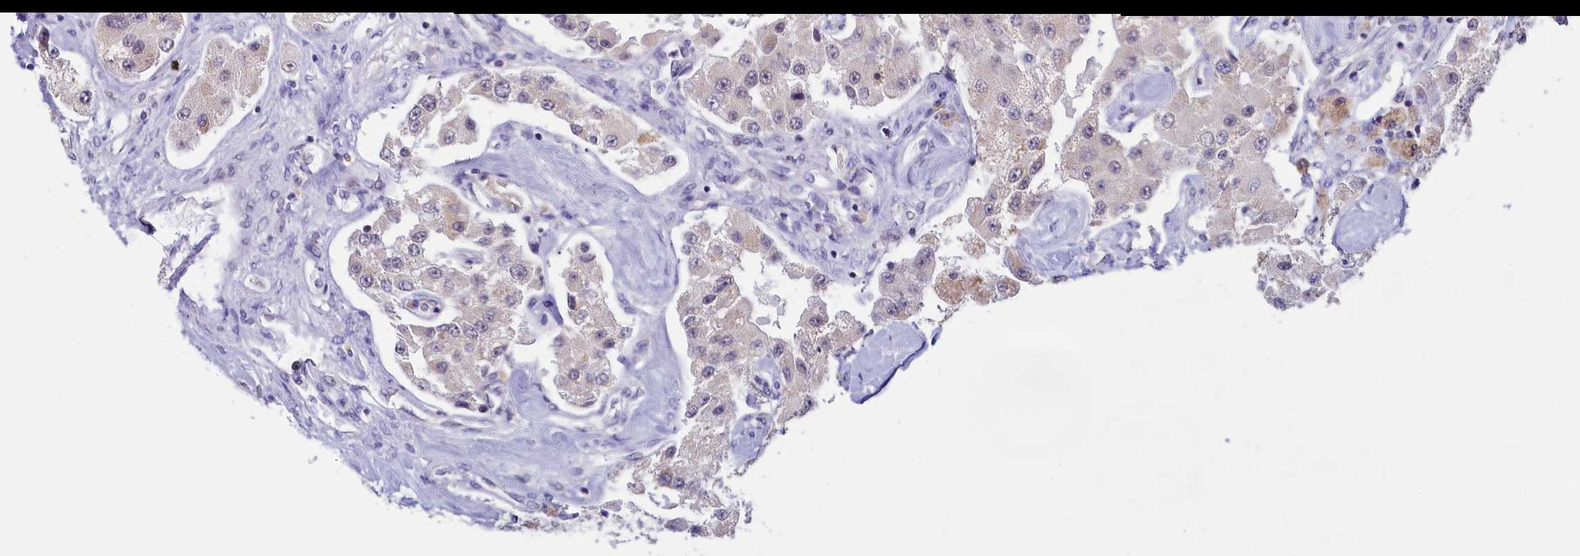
{"staining": {"intensity": "negative", "quantity": "none", "location": "none"}, "tissue": "carcinoid", "cell_type": "Tumor cells", "image_type": "cancer", "snomed": [{"axis": "morphology", "description": "Carcinoid, malignant, NOS"}, {"axis": "topography", "description": "Pancreas"}], "caption": "DAB (3,3'-diaminobenzidine) immunohistochemical staining of human carcinoid shows no significant expression in tumor cells.", "gene": "PPHLN1", "patient": {"sex": "male", "age": 41}}